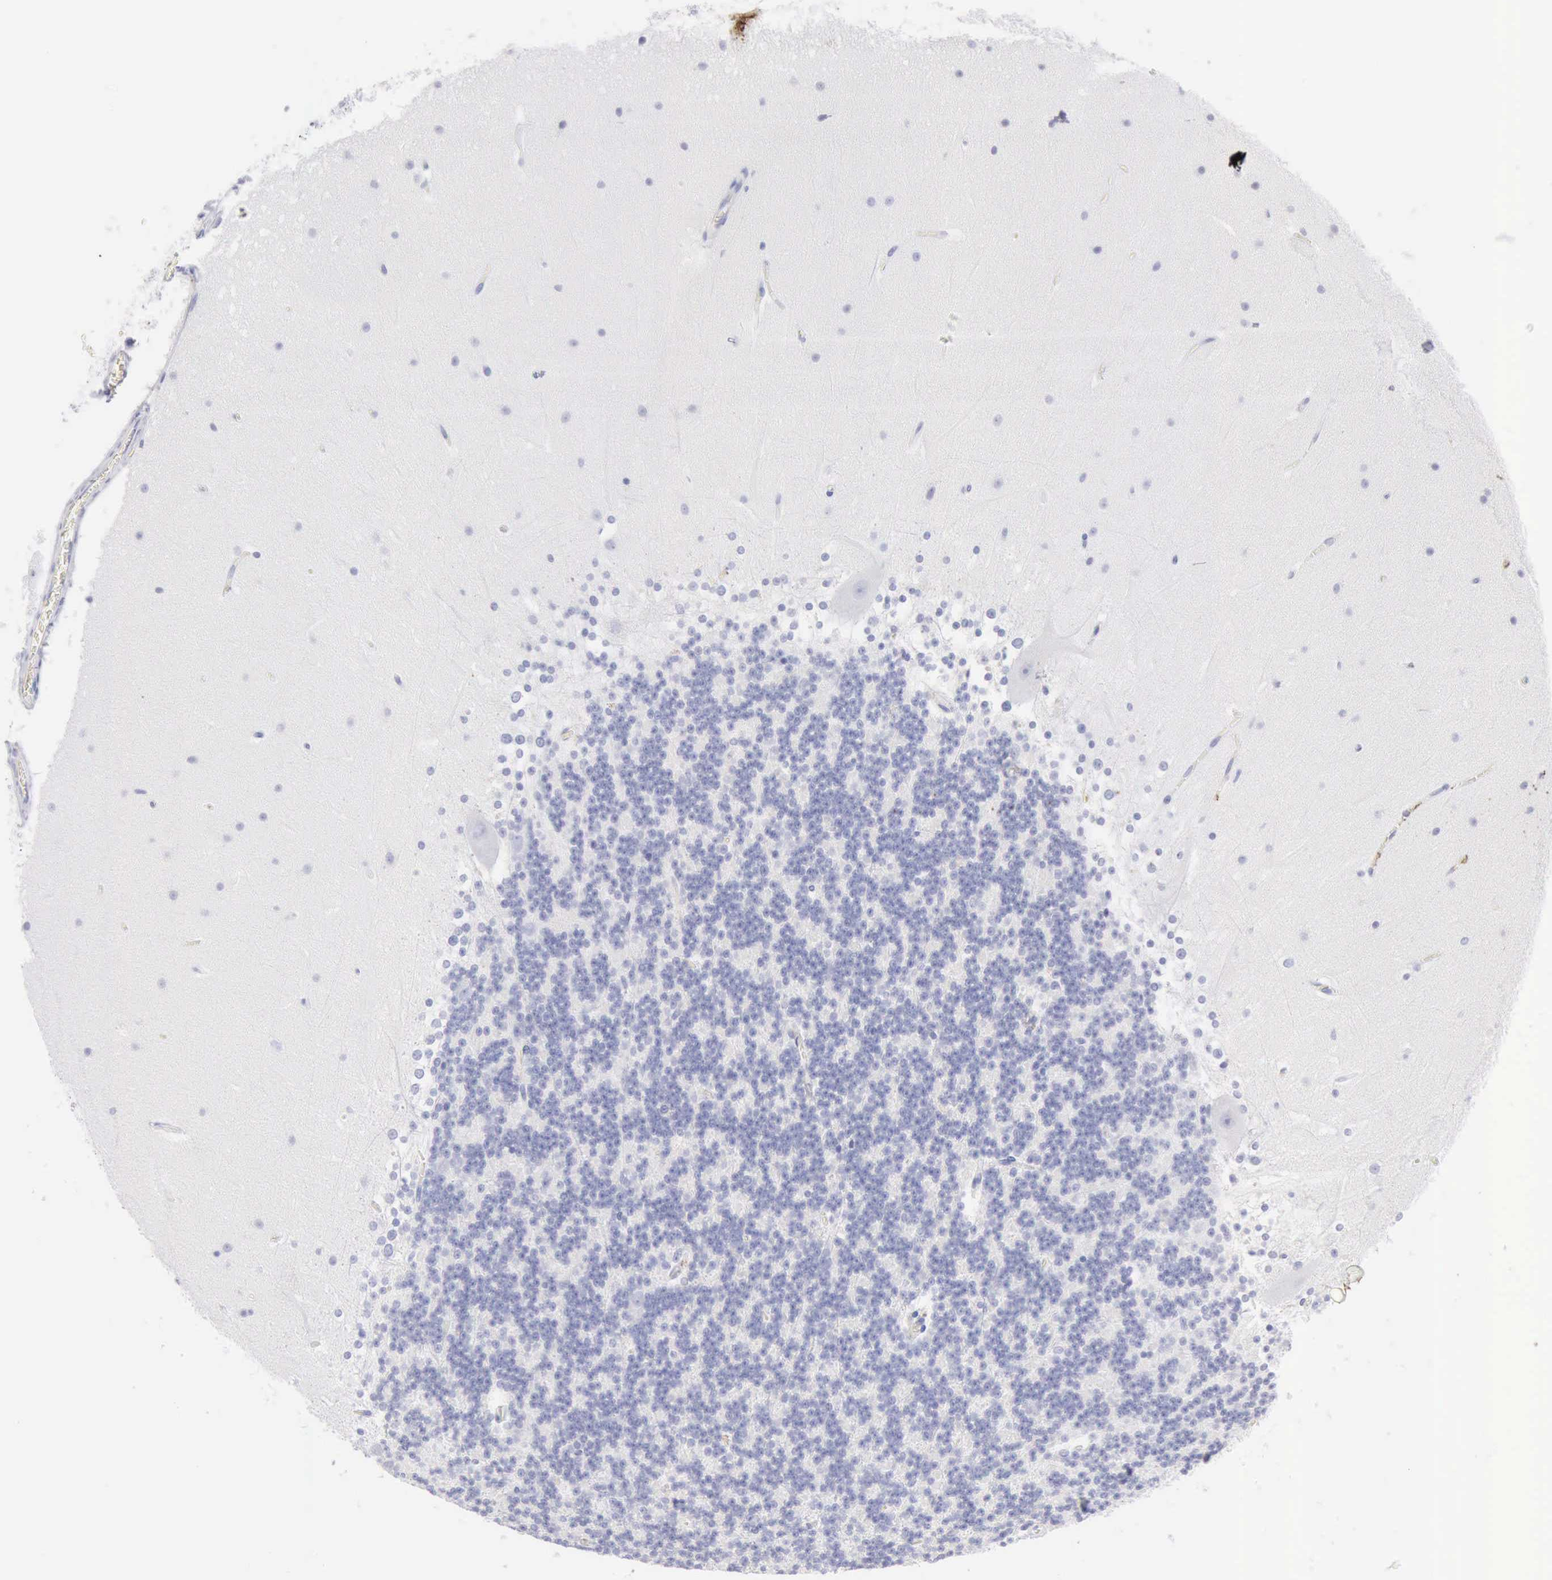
{"staining": {"intensity": "negative", "quantity": "none", "location": "none"}, "tissue": "cerebellum", "cell_type": "Cells in granular layer", "image_type": "normal", "snomed": [{"axis": "morphology", "description": "Normal tissue, NOS"}, {"axis": "topography", "description": "Cerebellum"}], "caption": "Immunohistochemistry (IHC) image of unremarkable cerebellum stained for a protein (brown), which reveals no staining in cells in granular layer. The staining was performed using DAB (3,3'-diaminobenzidine) to visualize the protein expression in brown, while the nuclei were stained in blue with hematoxylin (Magnification: 20x).", "gene": "KRT10", "patient": {"sex": "female", "age": 19}}